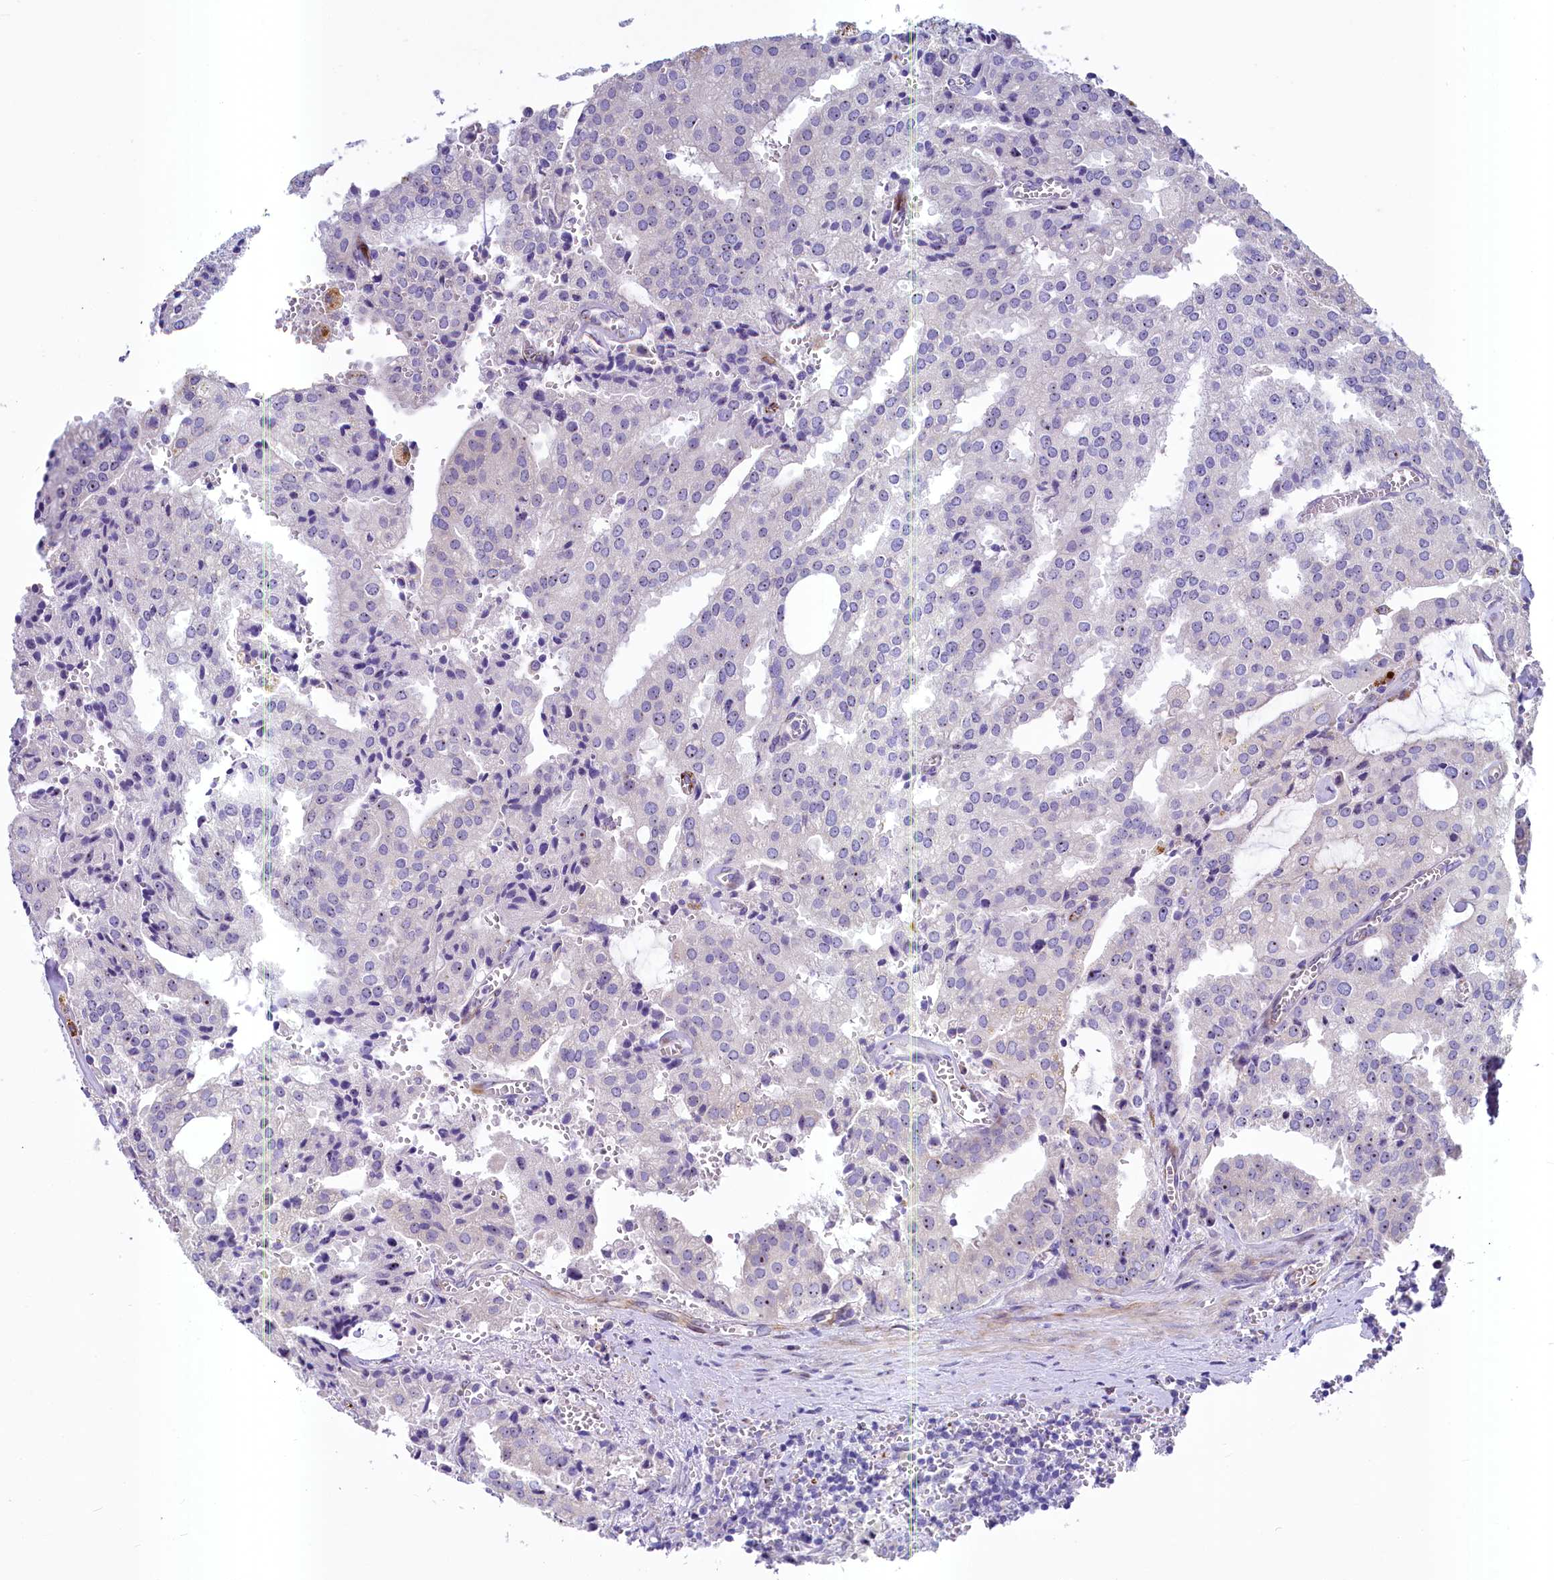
{"staining": {"intensity": "negative", "quantity": "none", "location": "none"}, "tissue": "prostate cancer", "cell_type": "Tumor cells", "image_type": "cancer", "snomed": [{"axis": "morphology", "description": "Adenocarcinoma, High grade"}, {"axis": "topography", "description": "Prostate"}], "caption": "High power microscopy image of an immunohistochemistry image of prostate cancer, revealing no significant expression in tumor cells.", "gene": "SH3TC2", "patient": {"sex": "male", "age": 68}}